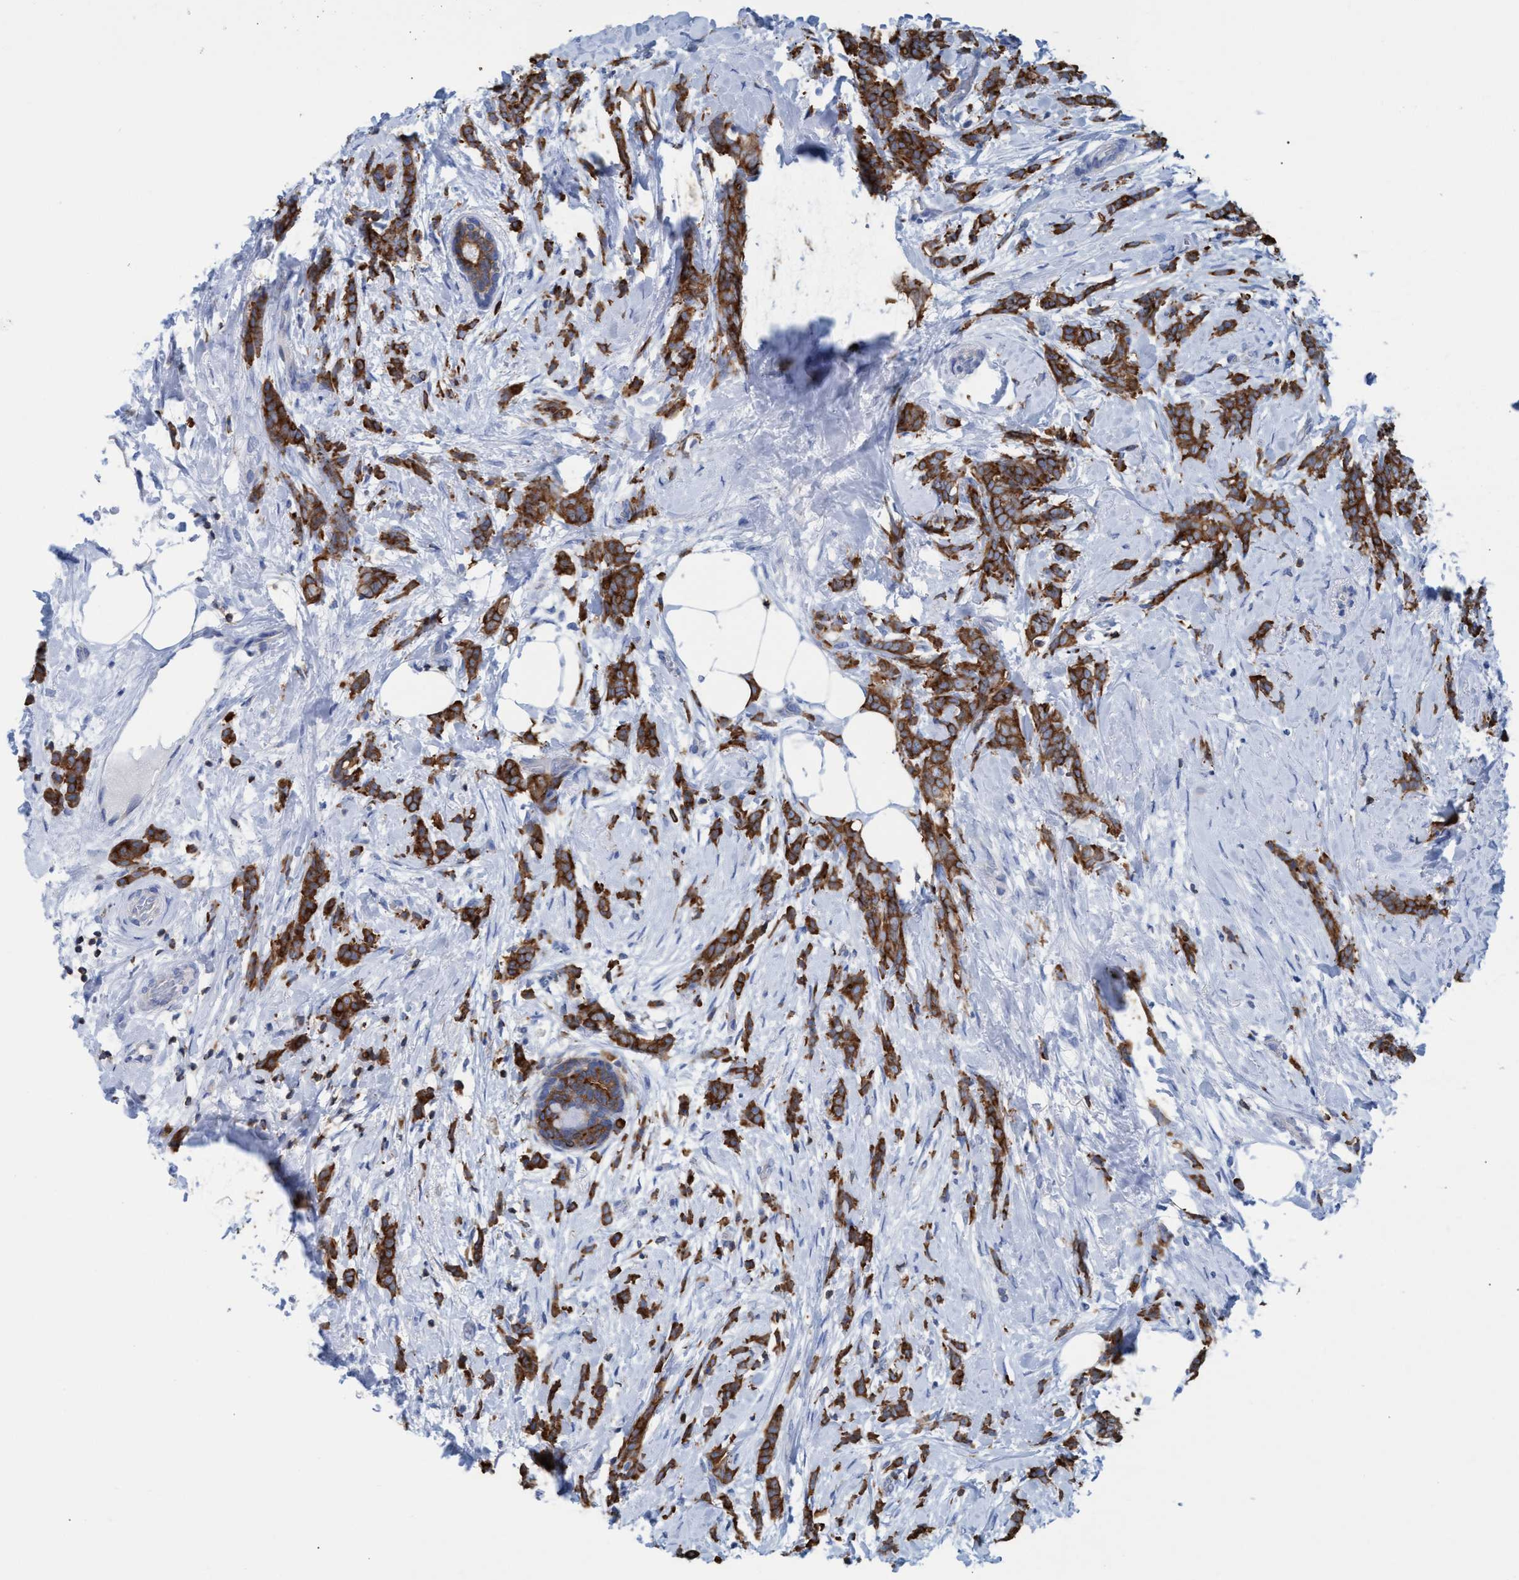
{"staining": {"intensity": "strong", "quantity": ">75%", "location": "cytoplasmic/membranous"}, "tissue": "breast cancer", "cell_type": "Tumor cells", "image_type": "cancer", "snomed": [{"axis": "morphology", "description": "Lobular carcinoma, in situ"}, {"axis": "morphology", "description": "Lobular carcinoma"}, {"axis": "topography", "description": "Breast"}], "caption": "This image shows lobular carcinoma (breast) stained with immunohistochemistry to label a protein in brown. The cytoplasmic/membranous of tumor cells show strong positivity for the protein. Nuclei are counter-stained blue.", "gene": "EZR", "patient": {"sex": "female", "age": 41}}